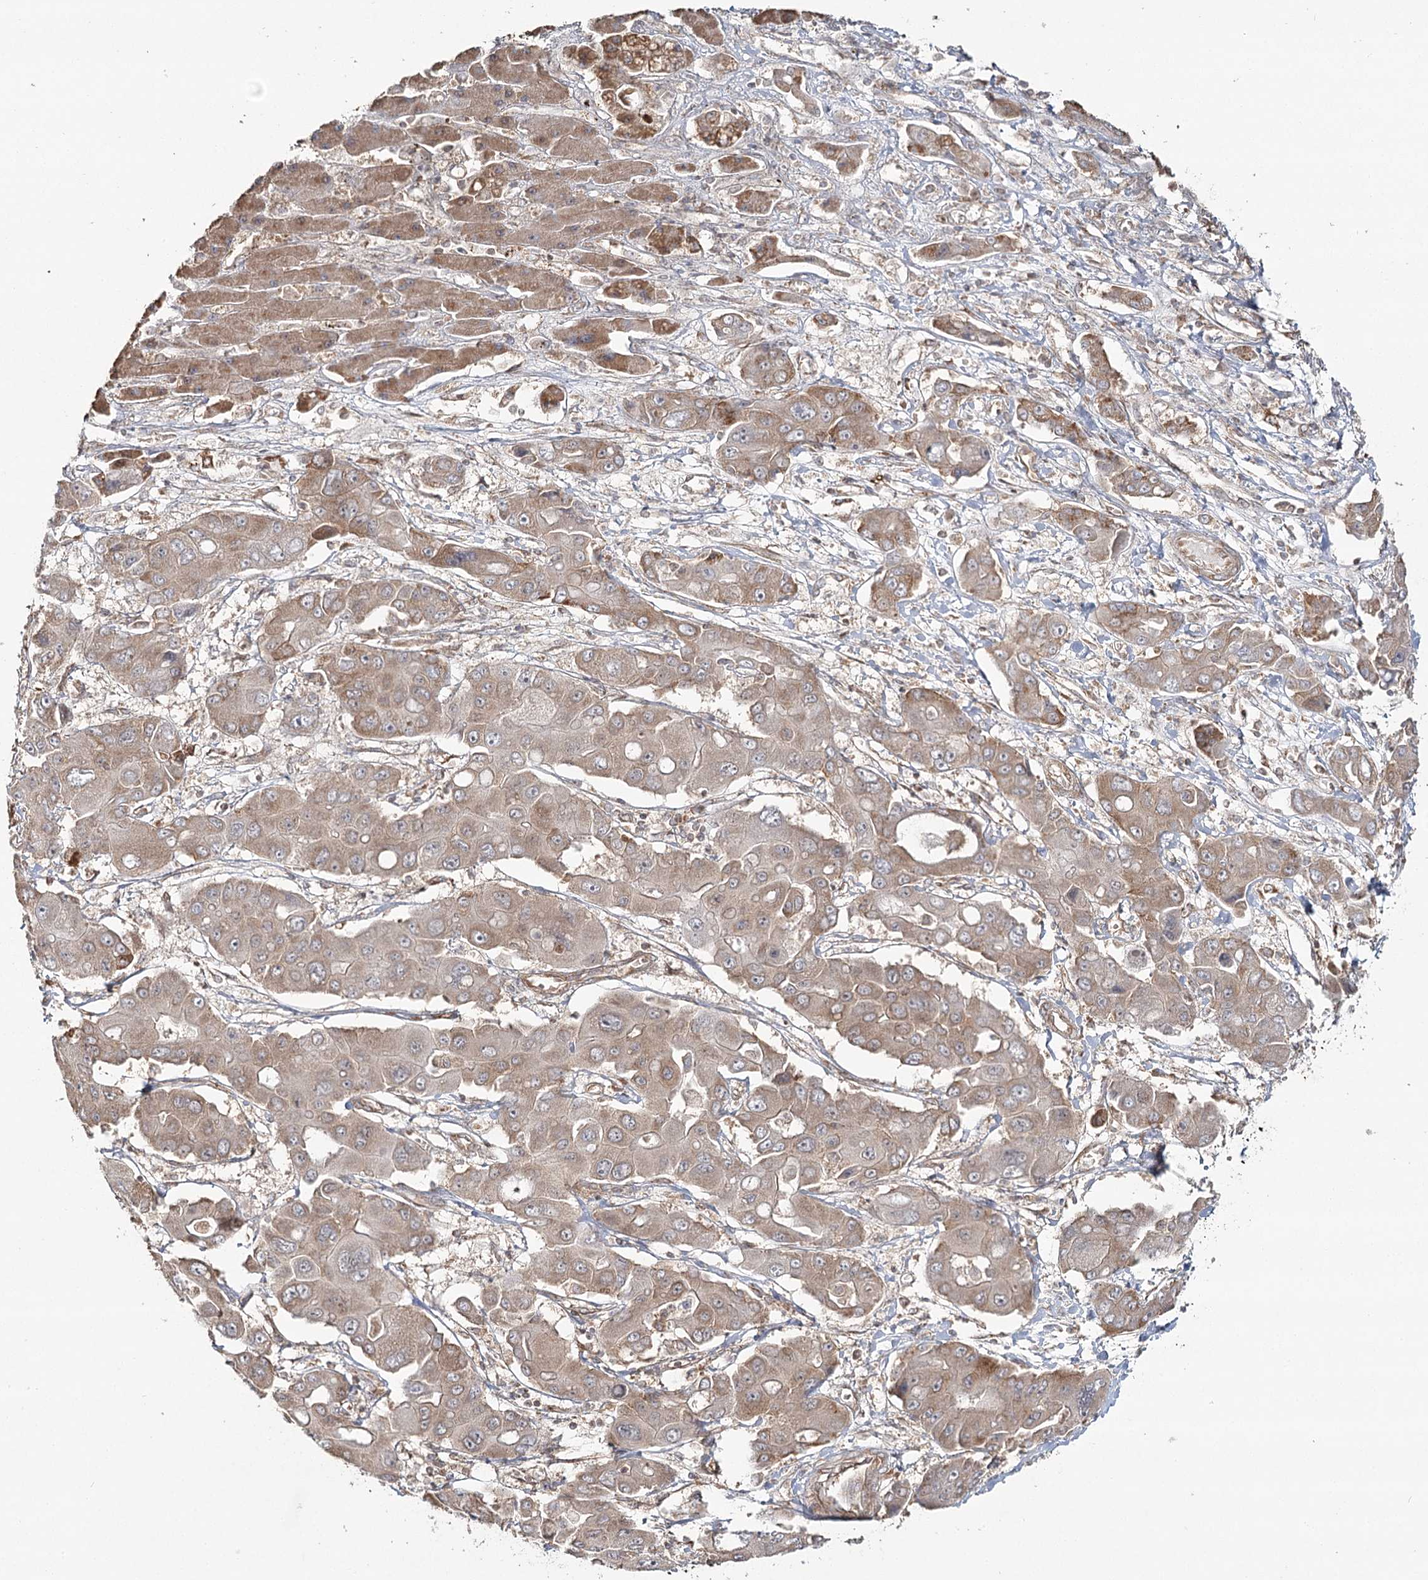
{"staining": {"intensity": "moderate", "quantity": ">75%", "location": "cytoplasmic/membranous"}, "tissue": "liver cancer", "cell_type": "Tumor cells", "image_type": "cancer", "snomed": [{"axis": "morphology", "description": "Cholangiocarcinoma"}, {"axis": "topography", "description": "Liver"}], "caption": "An image of human cholangiocarcinoma (liver) stained for a protein displays moderate cytoplasmic/membranous brown staining in tumor cells. Using DAB (brown) and hematoxylin (blue) stains, captured at high magnification using brightfield microscopy.", "gene": "OTUD4", "patient": {"sex": "male", "age": 67}}